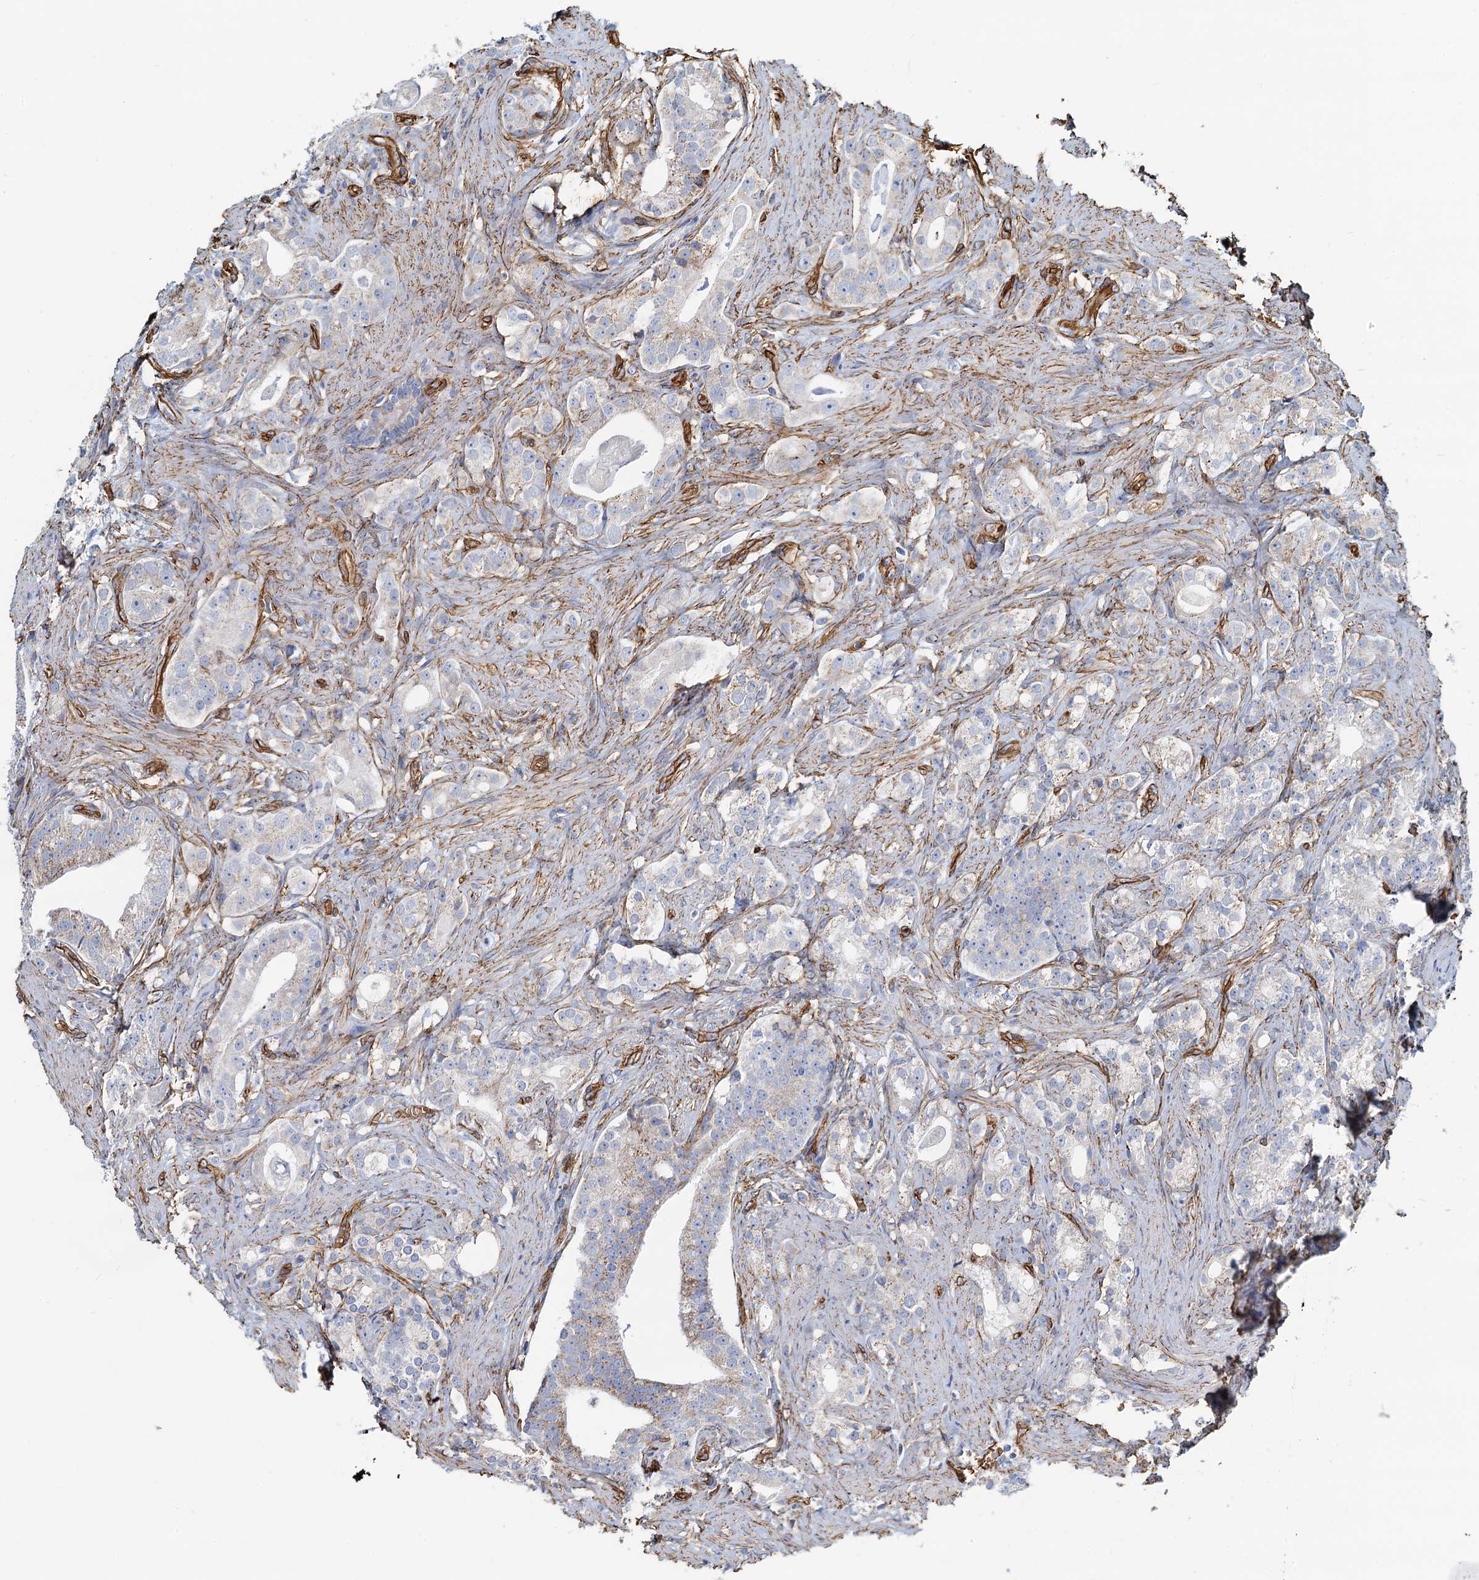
{"staining": {"intensity": "weak", "quantity": "25%-75%", "location": "cytoplasmic/membranous"}, "tissue": "prostate cancer", "cell_type": "Tumor cells", "image_type": "cancer", "snomed": [{"axis": "morphology", "description": "Adenocarcinoma, Low grade"}, {"axis": "topography", "description": "Prostate"}], "caption": "IHC histopathology image of human prostate cancer stained for a protein (brown), which reveals low levels of weak cytoplasmic/membranous positivity in about 25%-75% of tumor cells.", "gene": "DGKG", "patient": {"sex": "male", "age": 71}}